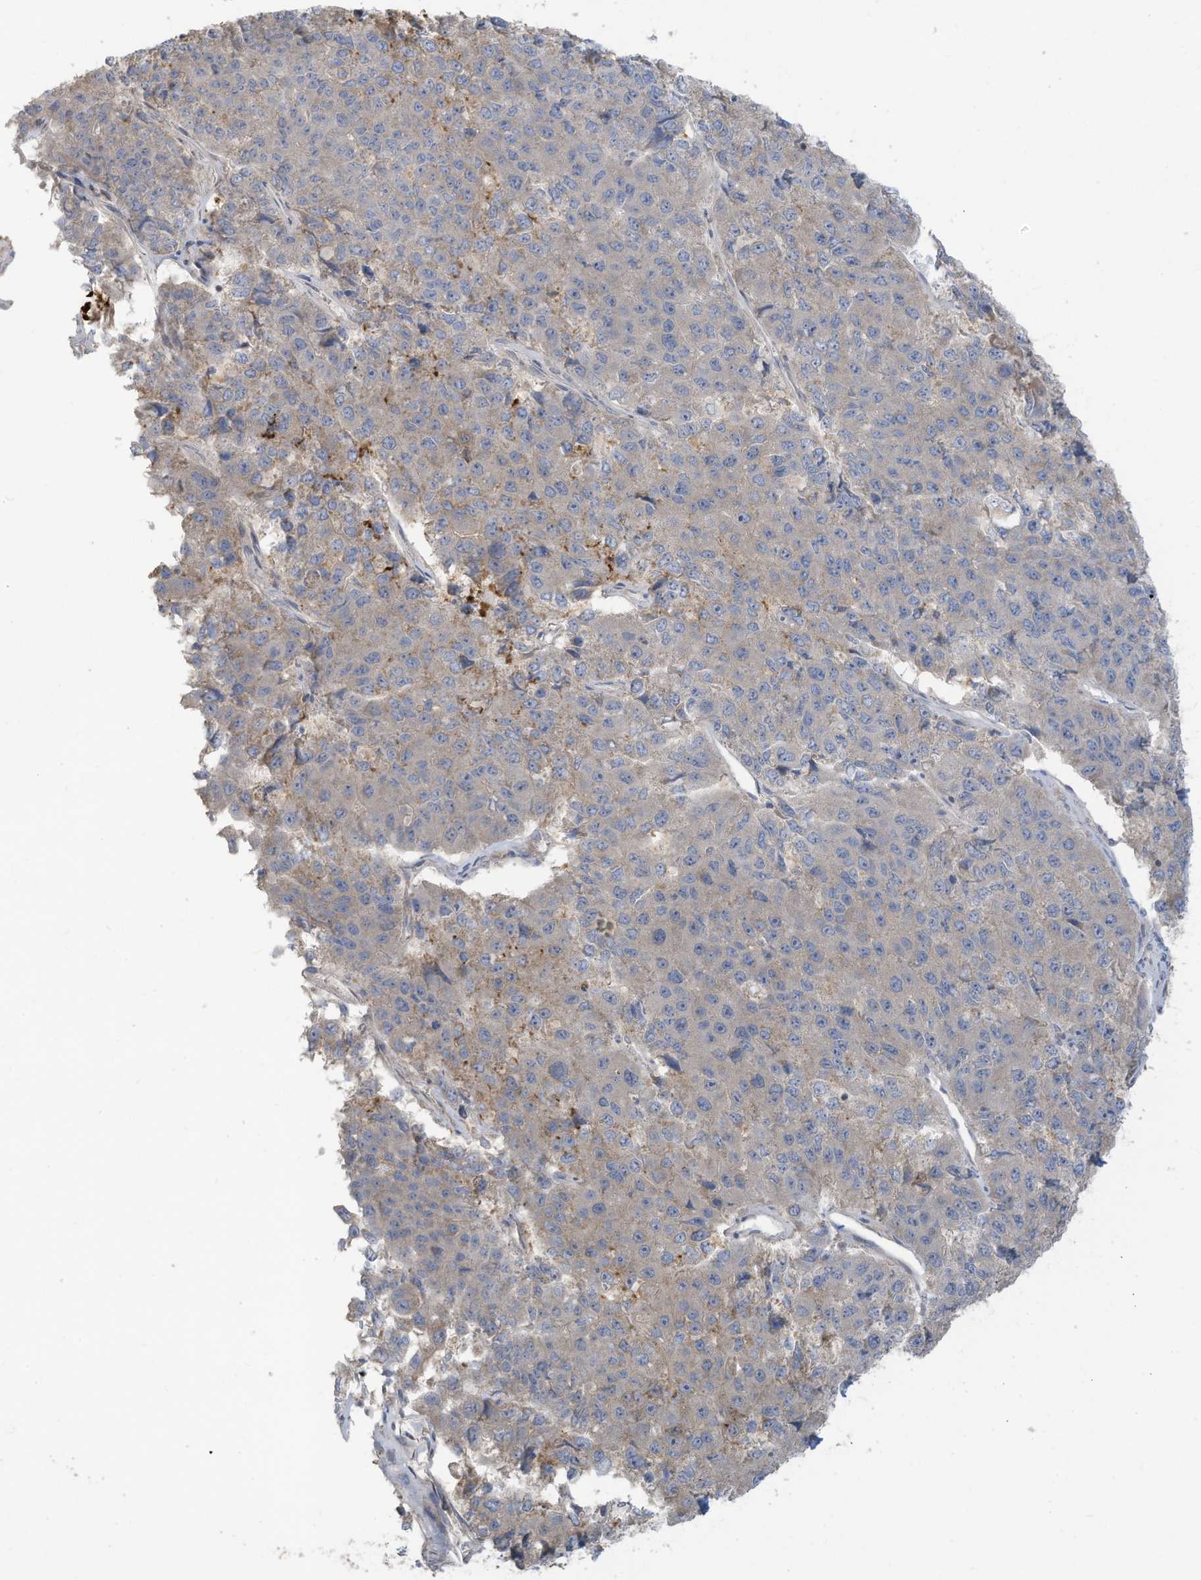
{"staining": {"intensity": "negative", "quantity": "none", "location": "none"}, "tissue": "pancreatic cancer", "cell_type": "Tumor cells", "image_type": "cancer", "snomed": [{"axis": "morphology", "description": "Adenocarcinoma, NOS"}, {"axis": "topography", "description": "Pancreas"}], "caption": "Pancreatic cancer (adenocarcinoma) was stained to show a protein in brown. There is no significant expression in tumor cells.", "gene": "GTPBP2", "patient": {"sex": "male", "age": 50}}